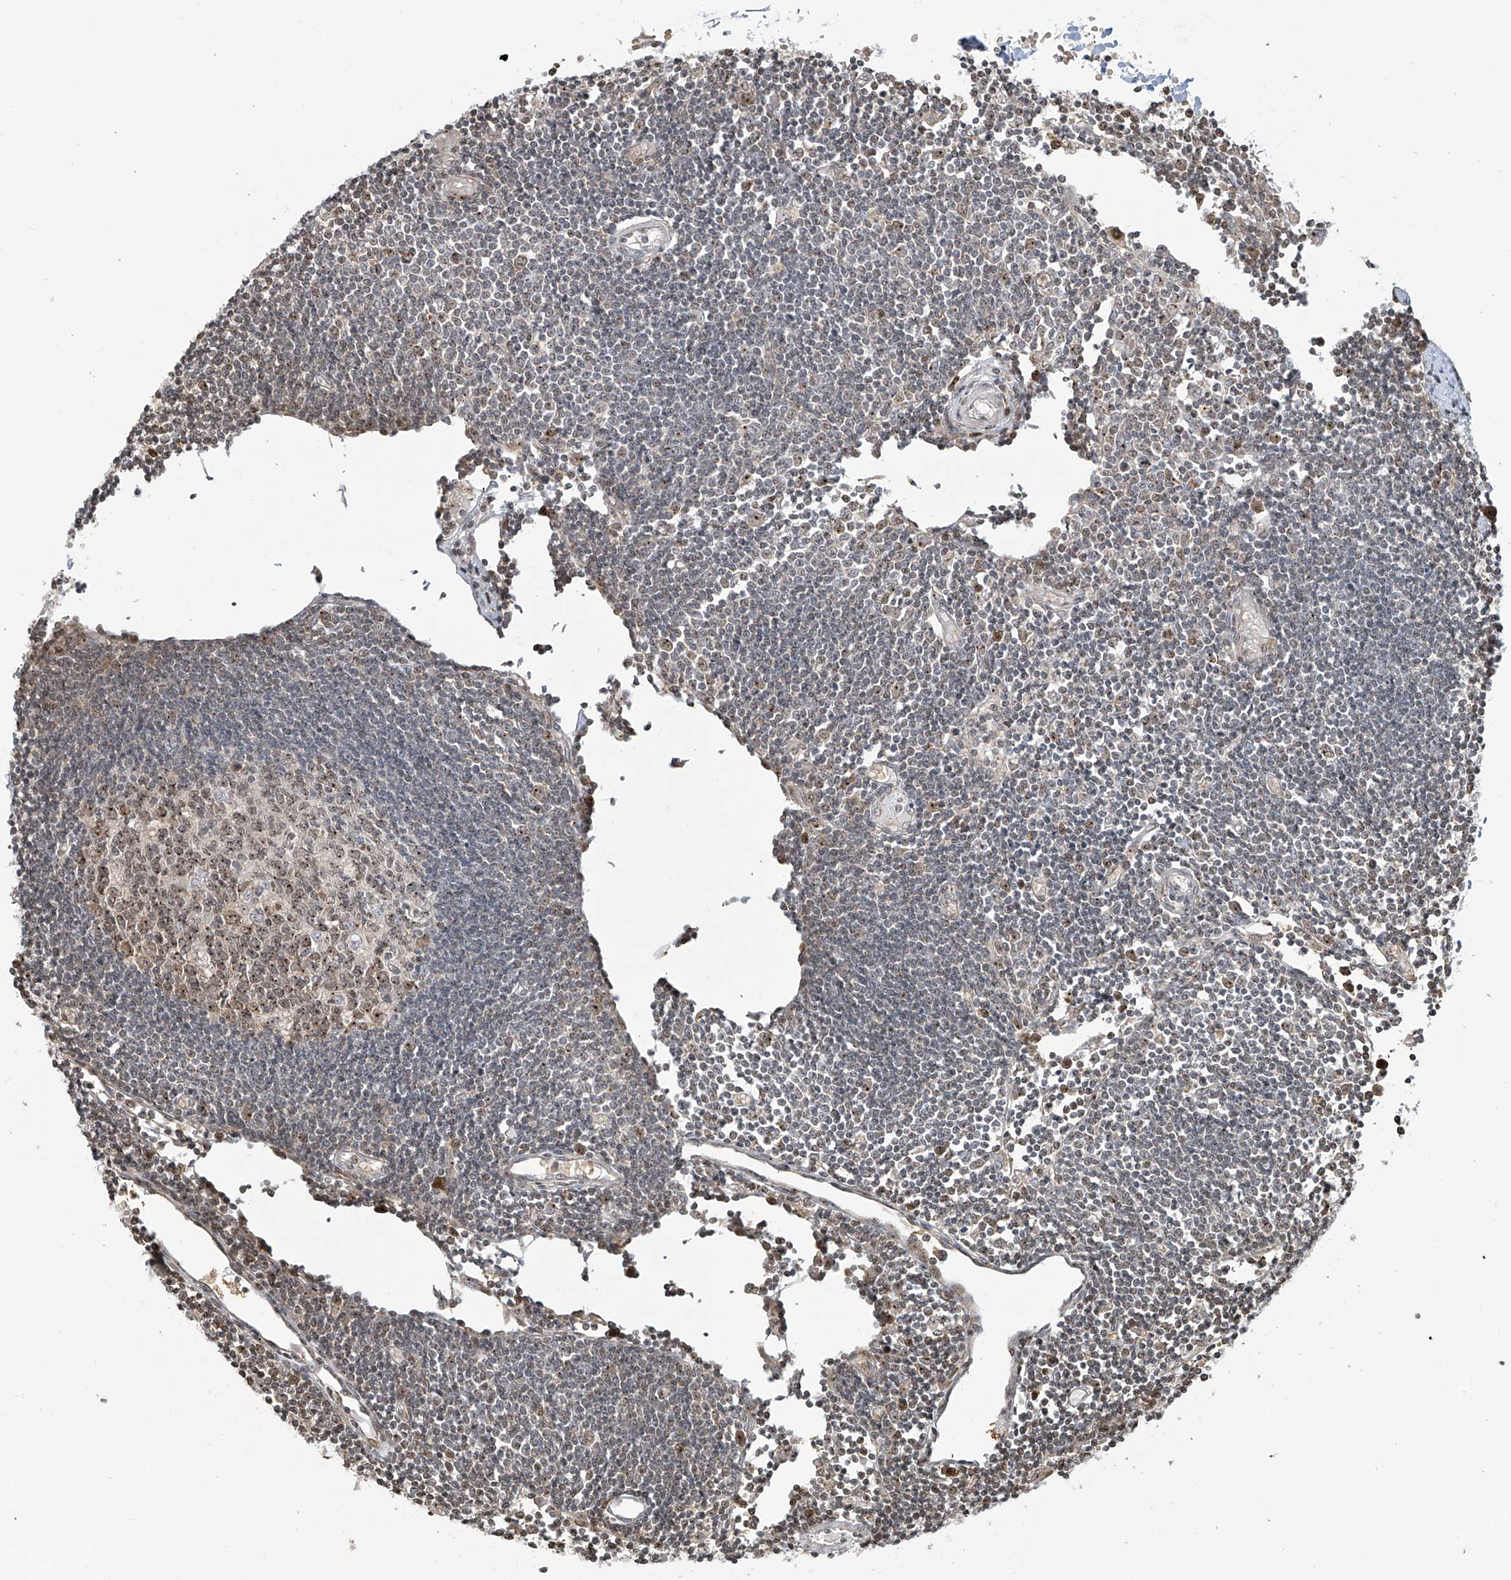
{"staining": {"intensity": "moderate", "quantity": ">75%", "location": "nuclear"}, "tissue": "lymph node", "cell_type": "Germinal center cells", "image_type": "normal", "snomed": [{"axis": "morphology", "description": "Normal tissue, NOS"}, {"axis": "topography", "description": "Lymph node"}], "caption": "Human lymph node stained for a protein (brown) reveals moderate nuclear positive expression in about >75% of germinal center cells.", "gene": "VMP1", "patient": {"sex": "female", "age": 11}}